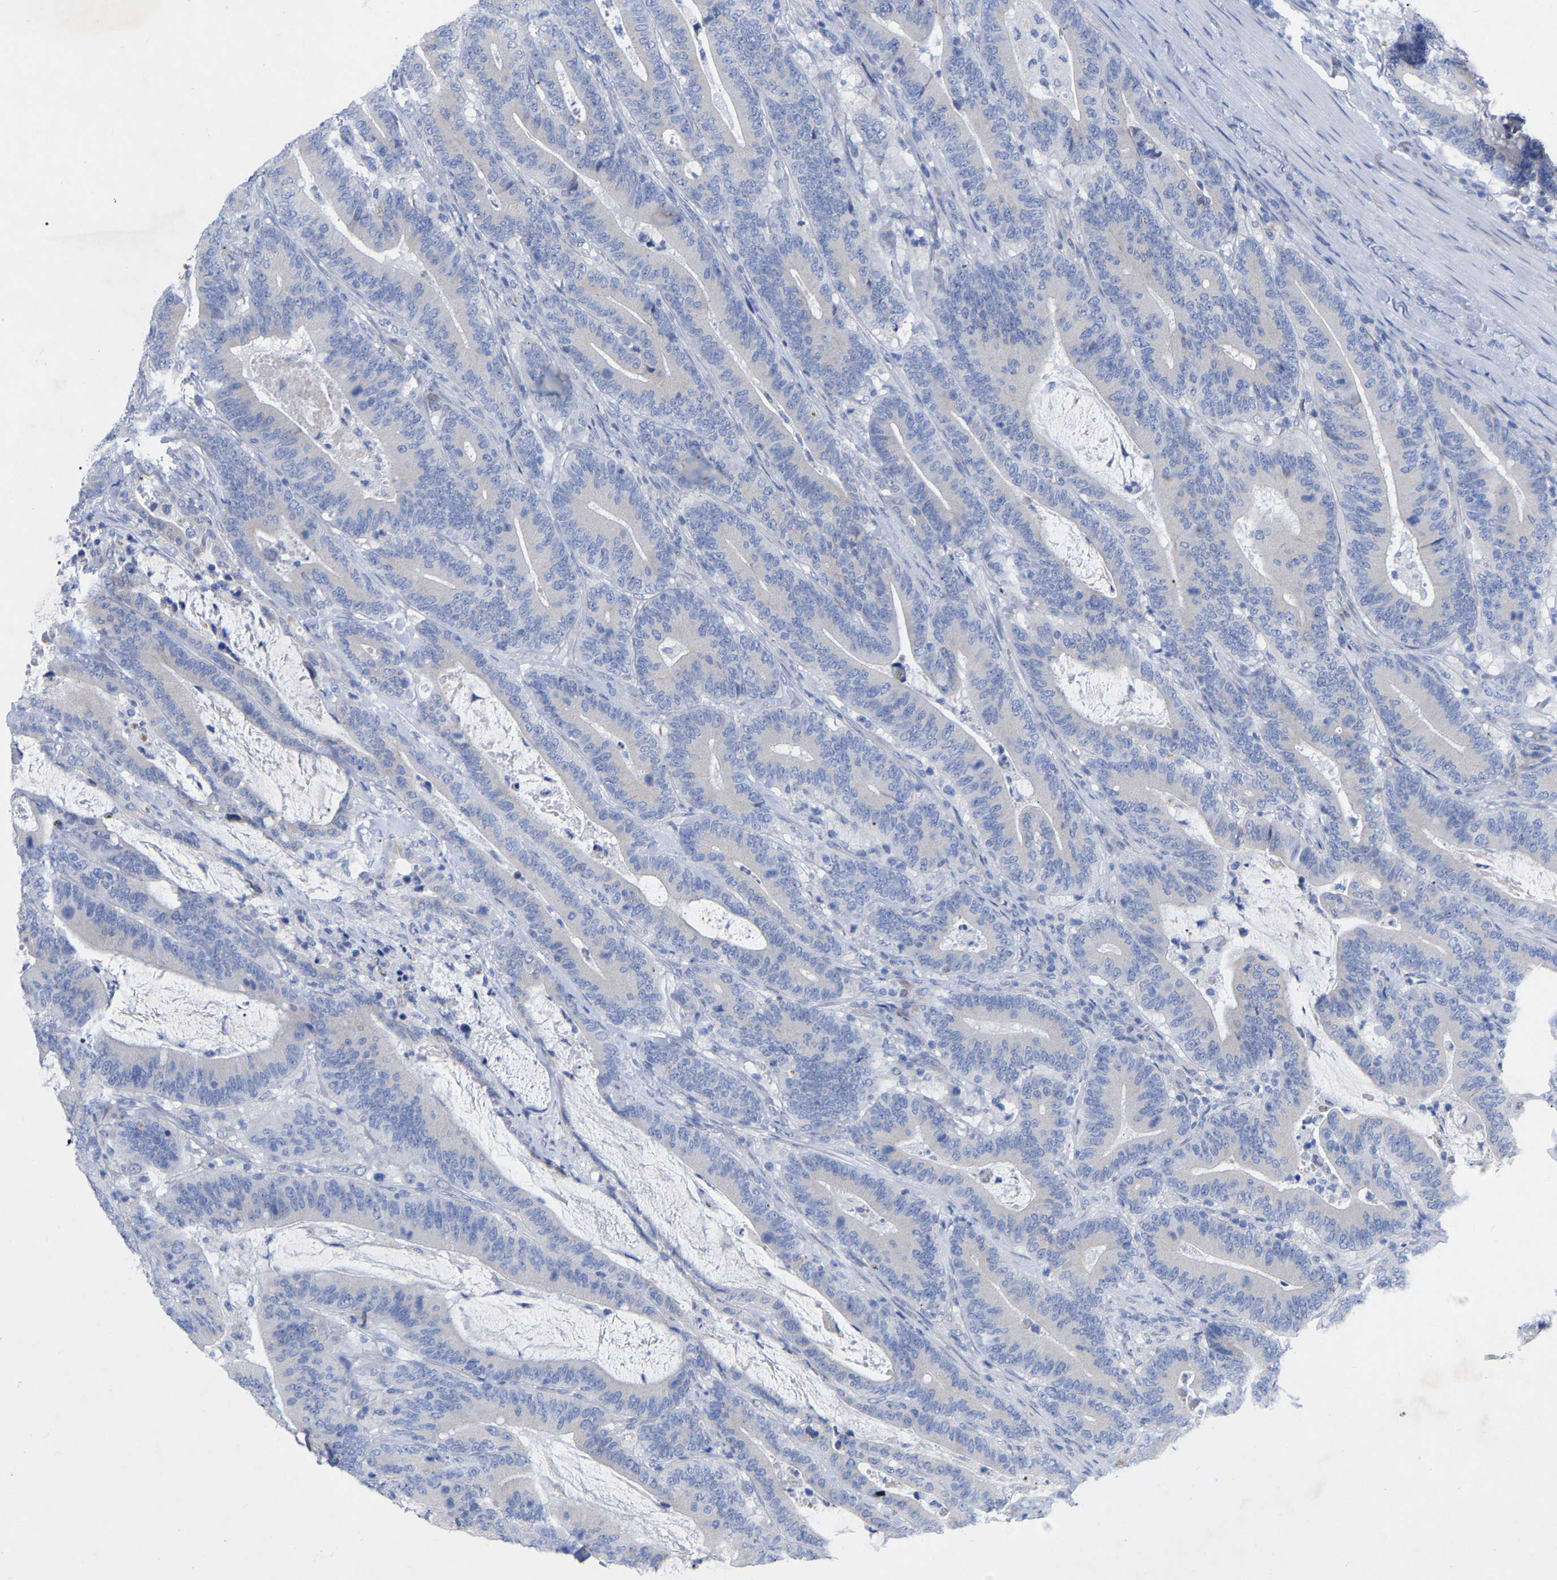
{"staining": {"intensity": "negative", "quantity": "none", "location": "none"}, "tissue": "colorectal cancer", "cell_type": "Tumor cells", "image_type": "cancer", "snomed": [{"axis": "morphology", "description": "Adenocarcinoma, NOS"}, {"axis": "topography", "description": "Colon"}], "caption": "Protein analysis of adenocarcinoma (colorectal) shows no significant expression in tumor cells.", "gene": "STRIP2", "patient": {"sex": "female", "age": 66}}